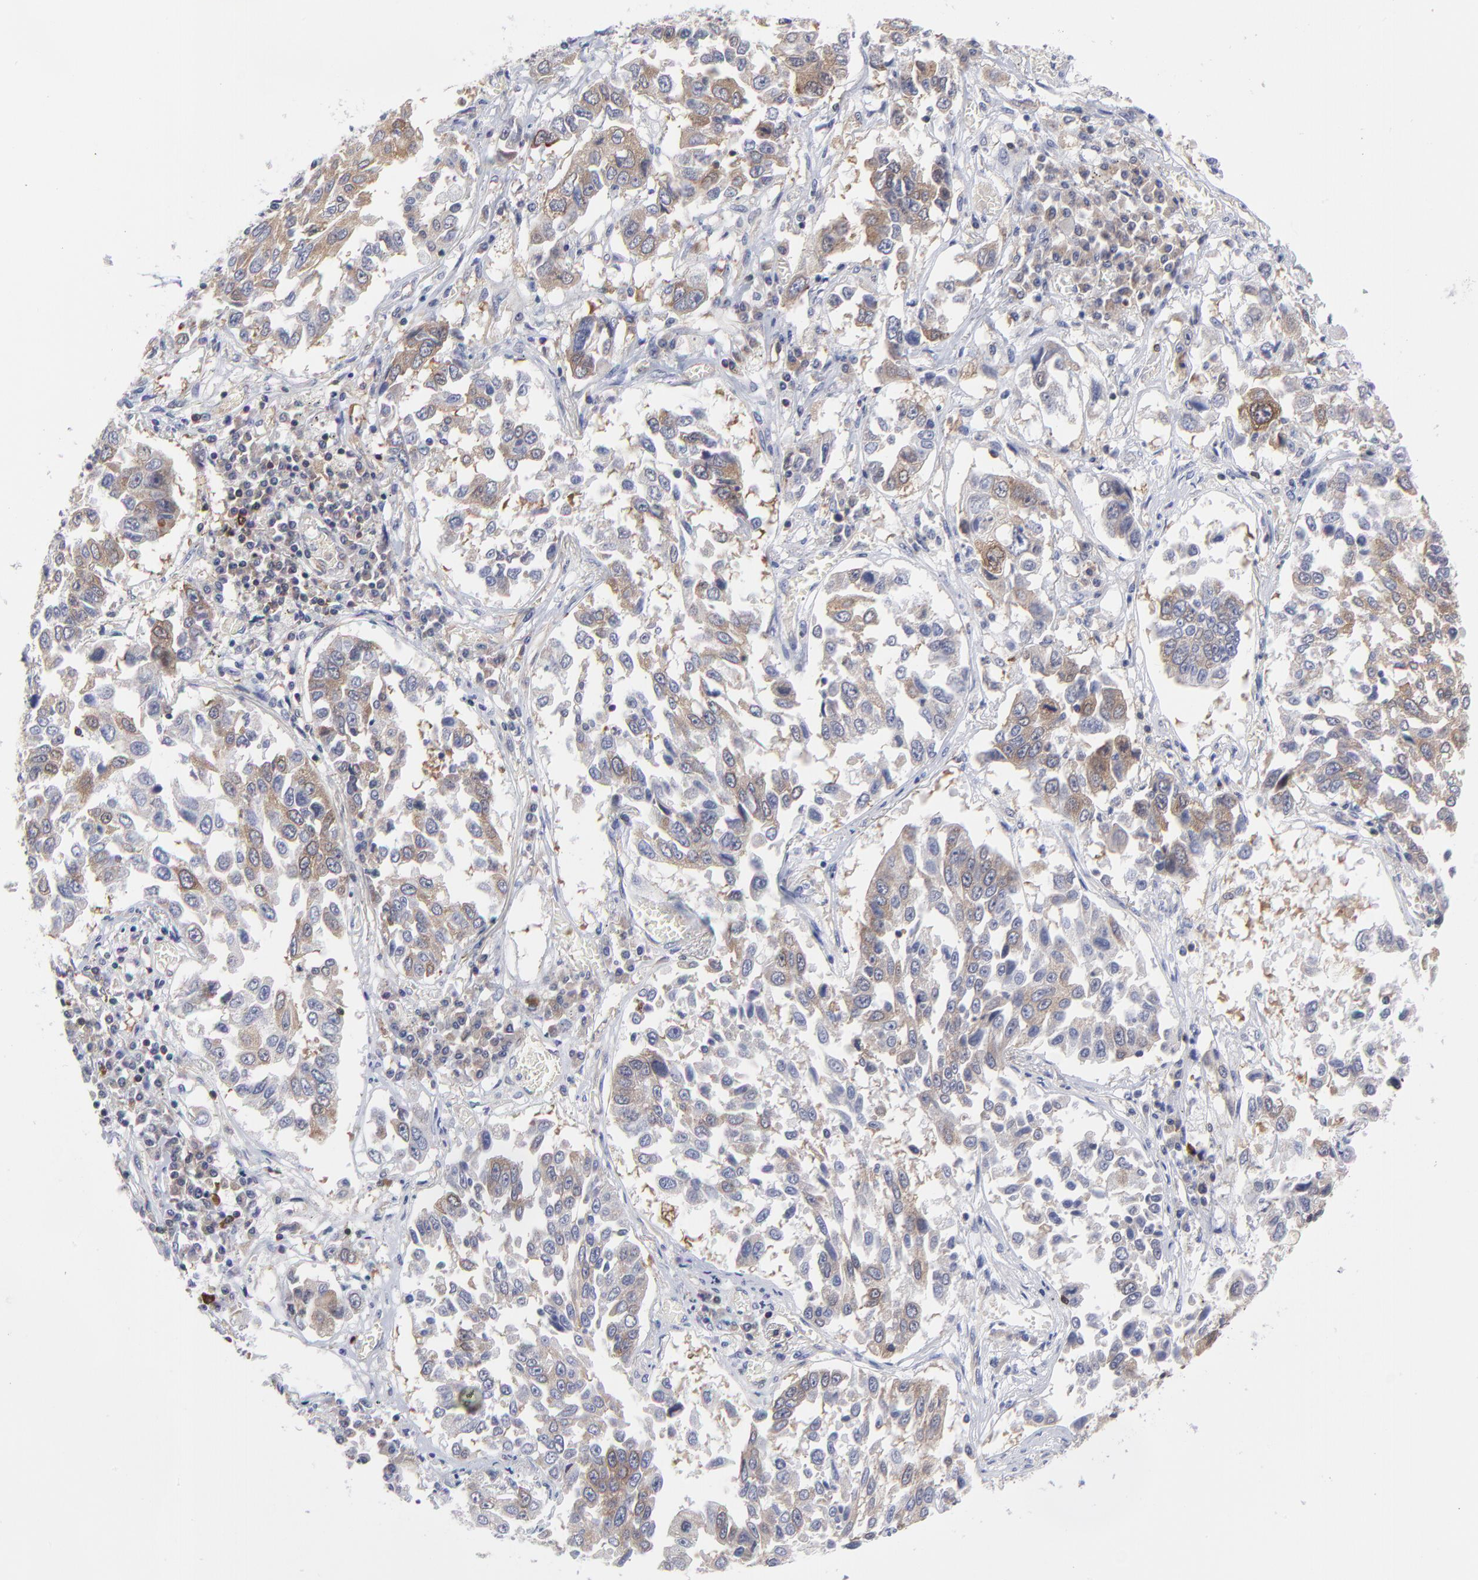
{"staining": {"intensity": "weak", "quantity": "<25%", "location": "cytoplasmic/membranous"}, "tissue": "lung cancer", "cell_type": "Tumor cells", "image_type": "cancer", "snomed": [{"axis": "morphology", "description": "Squamous cell carcinoma, NOS"}, {"axis": "topography", "description": "Lung"}], "caption": "Lung cancer (squamous cell carcinoma) stained for a protein using immunohistochemistry demonstrates no positivity tumor cells.", "gene": "NFKBIA", "patient": {"sex": "male", "age": 71}}